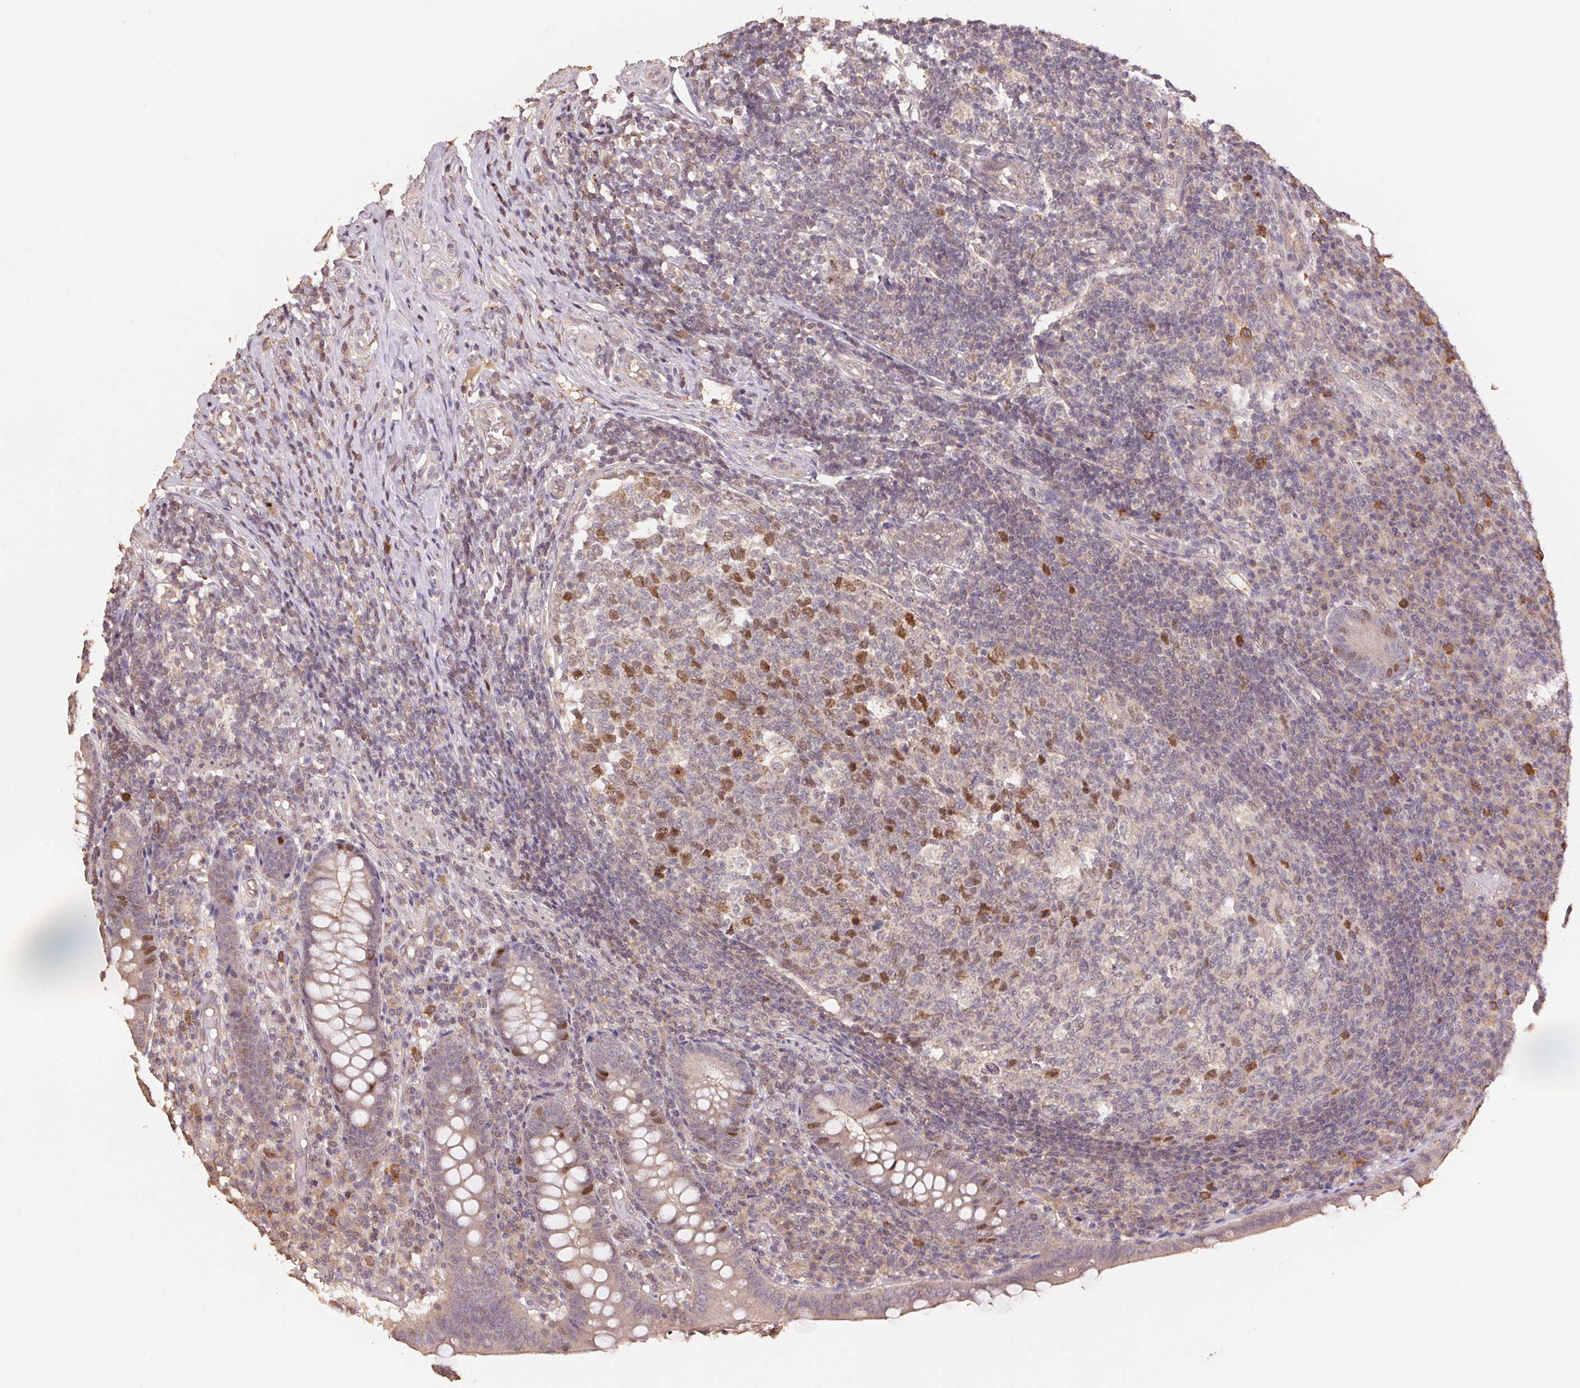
{"staining": {"intensity": "strong", "quantity": "<25%", "location": "nuclear"}, "tissue": "appendix", "cell_type": "Glandular cells", "image_type": "normal", "snomed": [{"axis": "morphology", "description": "Normal tissue, NOS"}, {"axis": "topography", "description": "Appendix"}], "caption": "The image exhibits a brown stain indicating the presence of a protein in the nuclear of glandular cells in appendix. The protein is stained brown, and the nuclei are stained in blue (DAB (3,3'-diaminobenzidine) IHC with brightfield microscopy, high magnification).", "gene": "CENPF", "patient": {"sex": "male", "age": 18}}